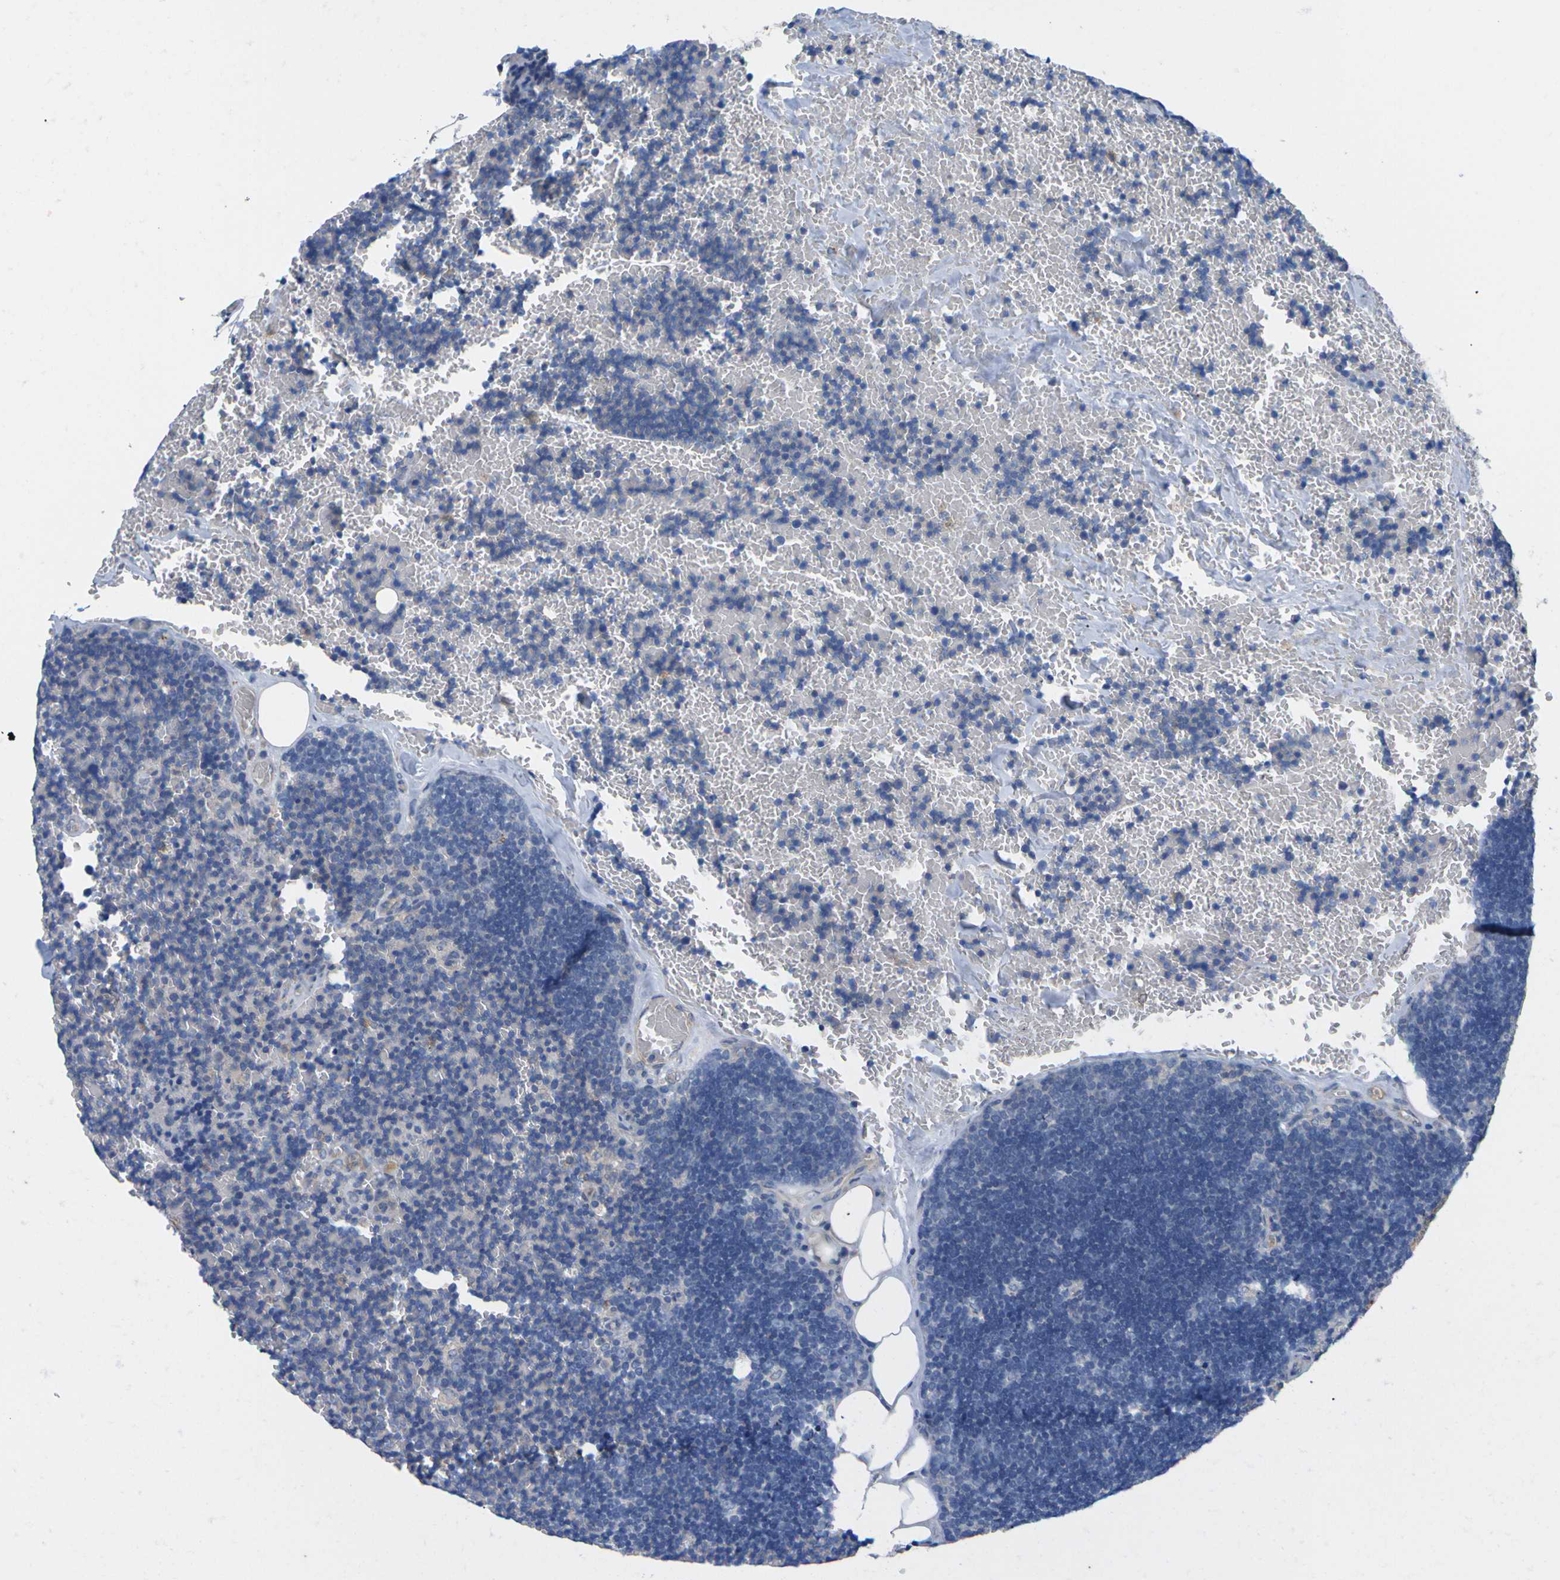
{"staining": {"intensity": "negative", "quantity": "none", "location": "none"}, "tissue": "lymph node", "cell_type": "Germinal center cells", "image_type": "normal", "snomed": [{"axis": "morphology", "description": "Normal tissue, NOS"}, {"axis": "topography", "description": "Lymph node"}], "caption": "DAB (3,3'-diaminobenzidine) immunohistochemical staining of benign human lymph node displays no significant positivity in germinal center cells. (IHC, brightfield microscopy, high magnification).", "gene": "USH1C", "patient": {"sex": "male", "age": 33}}